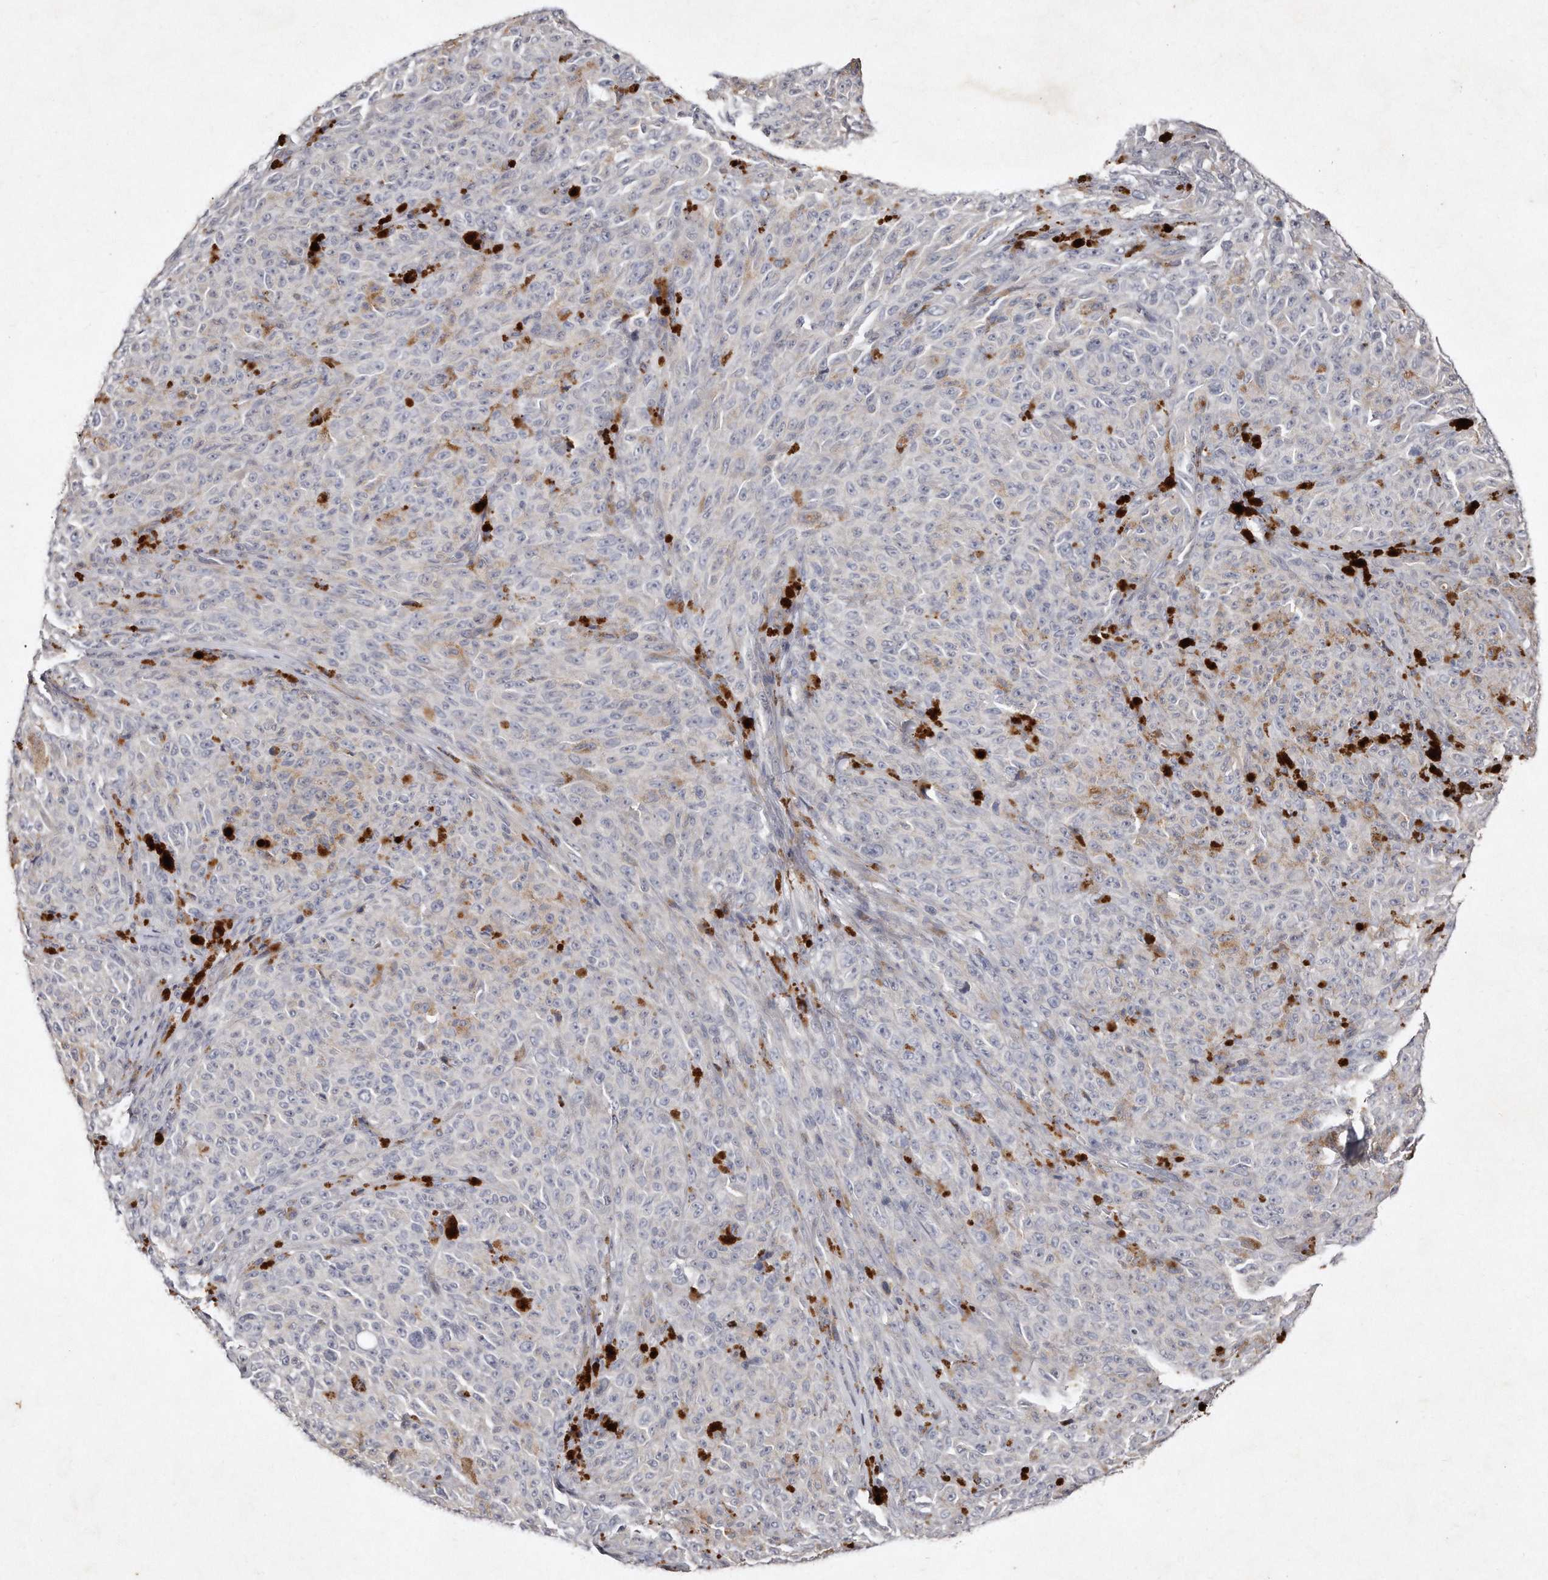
{"staining": {"intensity": "negative", "quantity": "none", "location": "none"}, "tissue": "melanoma", "cell_type": "Tumor cells", "image_type": "cancer", "snomed": [{"axis": "morphology", "description": "Malignant melanoma, NOS"}, {"axis": "topography", "description": "Skin"}], "caption": "High magnification brightfield microscopy of malignant melanoma stained with DAB (brown) and counterstained with hematoxylin (blue): tumor cells show no significant positivity.", "gene": "TECR", "patient": {"sex": "female", "age": 82}}